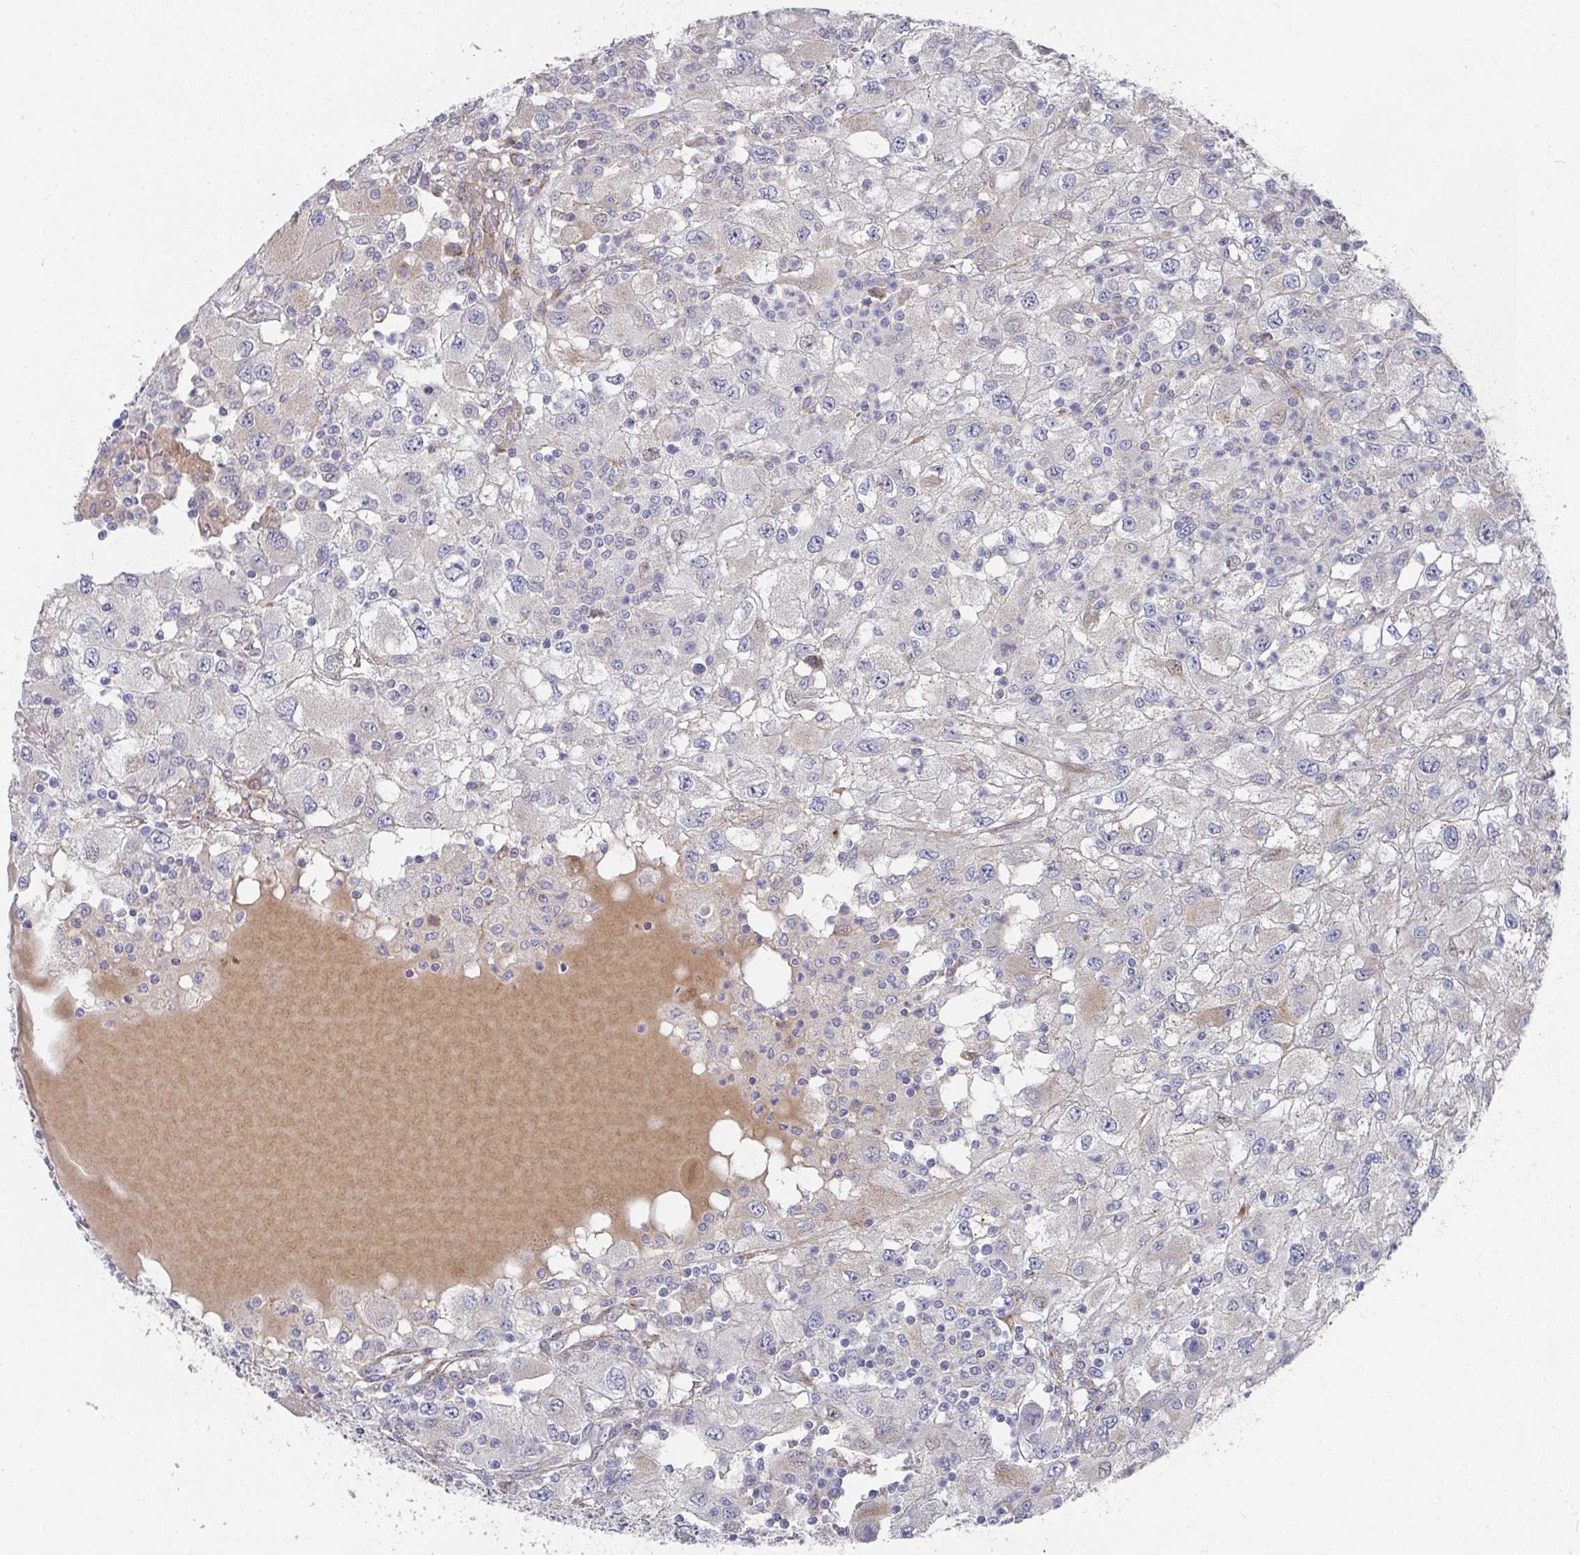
{"staining": {"intensity": "moderate", "quantity": "<25%", "location": "cytoplasmic/membranous"}, "tissue": "renal cancer", "cell_type": "Tumor cells", "image_type": "cancer", "snomed": [{"axis": "morphology", "description": "Adenocarcinoma, NOS"}, {"axis": "topography", "description": "Kidney"}], "caption": "IHC (DAB (3,3'-diaminobenzidine)) staining of renal cancer shows moderate cytoplasmic/membranous protein positivity in about <25% of tumor cells. Immunohistochemistry (ihc) stains the protein of interest in brown and the nuclei are stained blue.", "gene": "RHEBL1", "patient": {"sex": "female", "age": 67}}